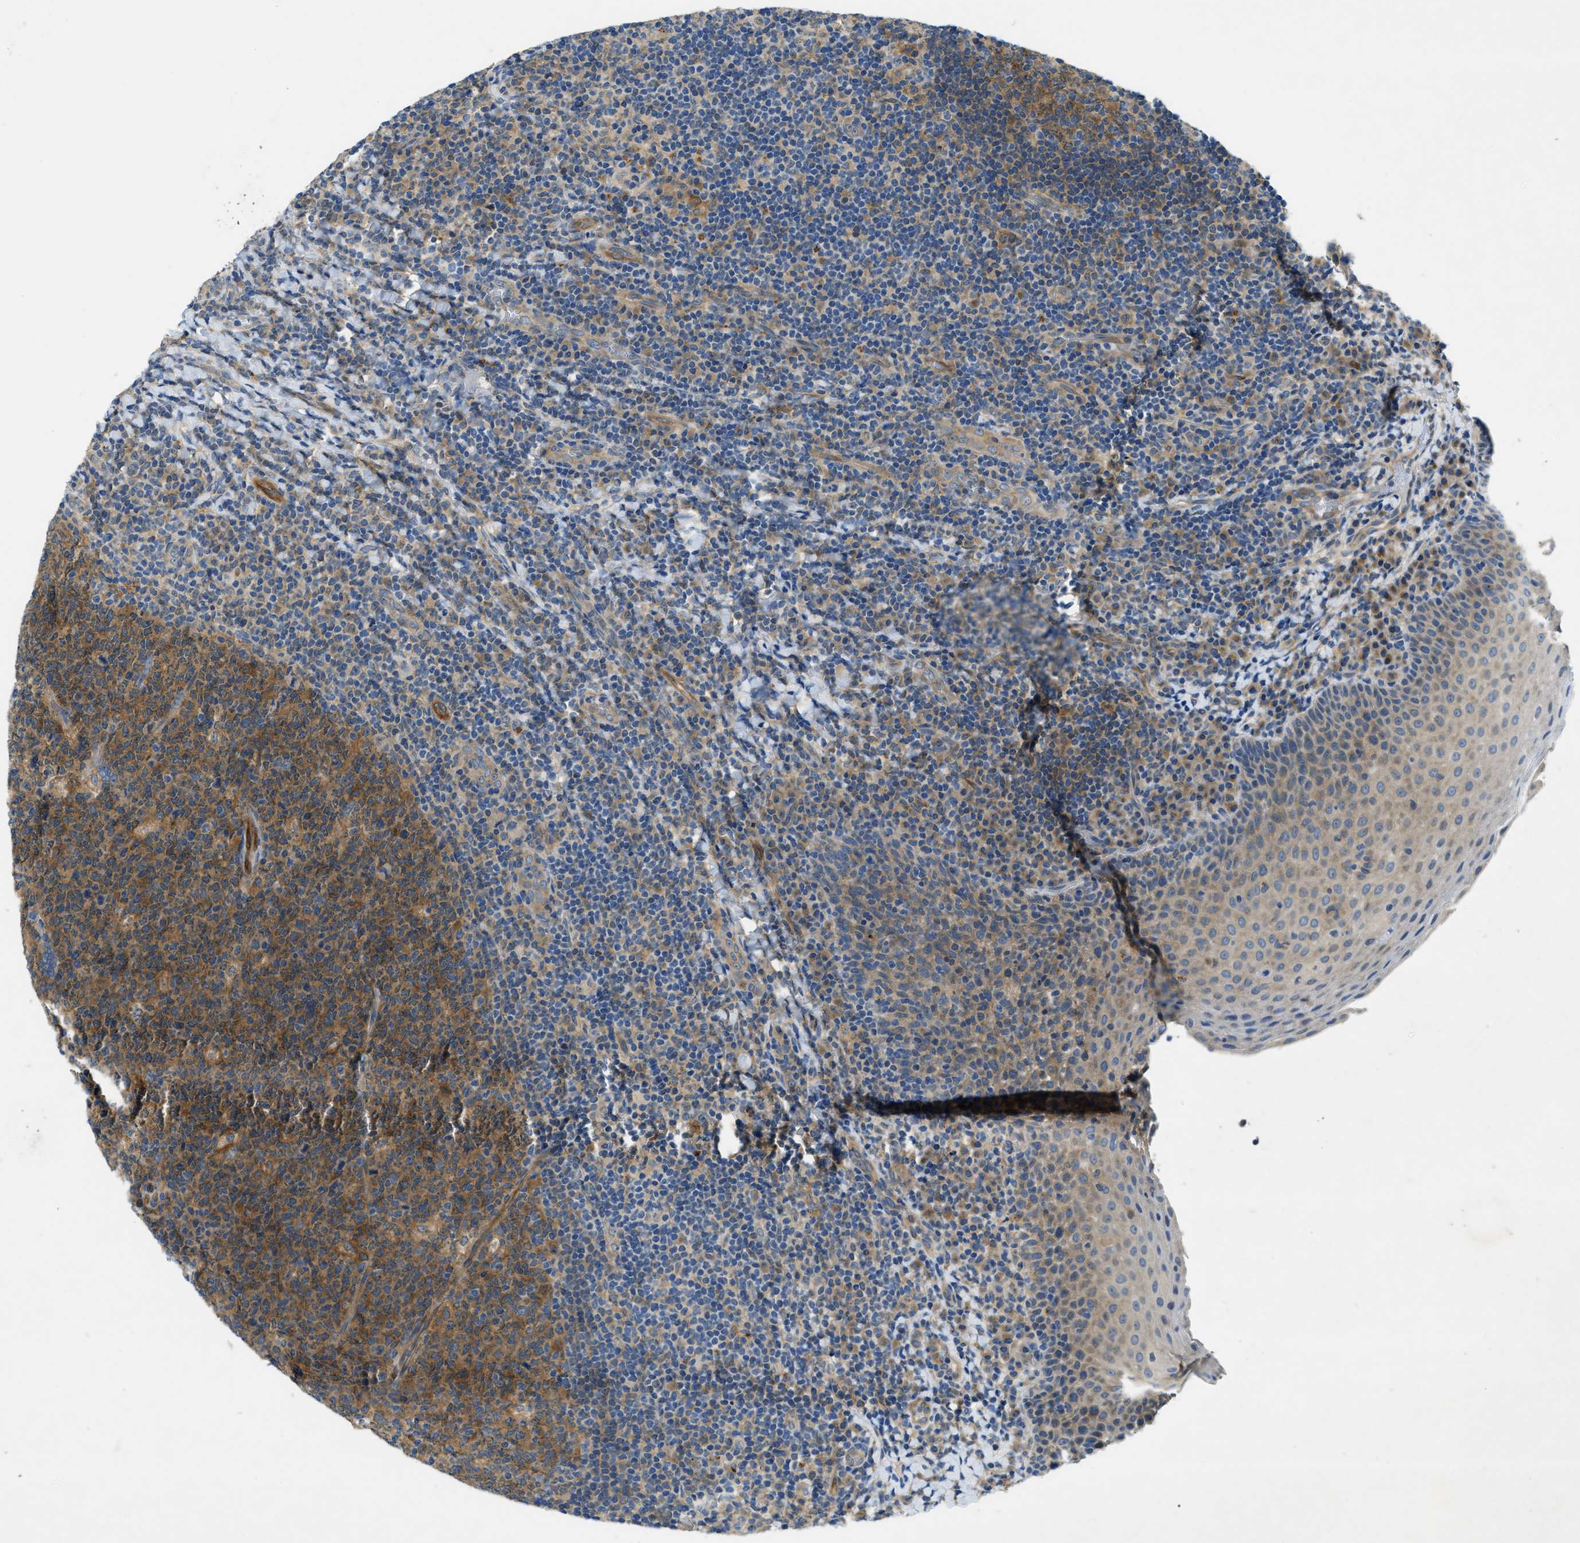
{"staining": {"intensity": "moderate", "quantity": "25%-75%", "location": "cytoplasmic/membranous"}, "tissue": "tonsil", "cell_type": "Germinal center cells", "image_type": "normal", "snomed": [{"axis": "morphology", "description": "Normal tissue, NOS"}, {"axis": "topography", "description": "Tonsil"}], "caption": "Germinal center cells display medium levels of moderate cytoplasmic/membranous positivity in approximately 25%-75% of cells in benign tonsil.", "gene": "RIPK2", "patient": {"sex": "male", "age": 17}}